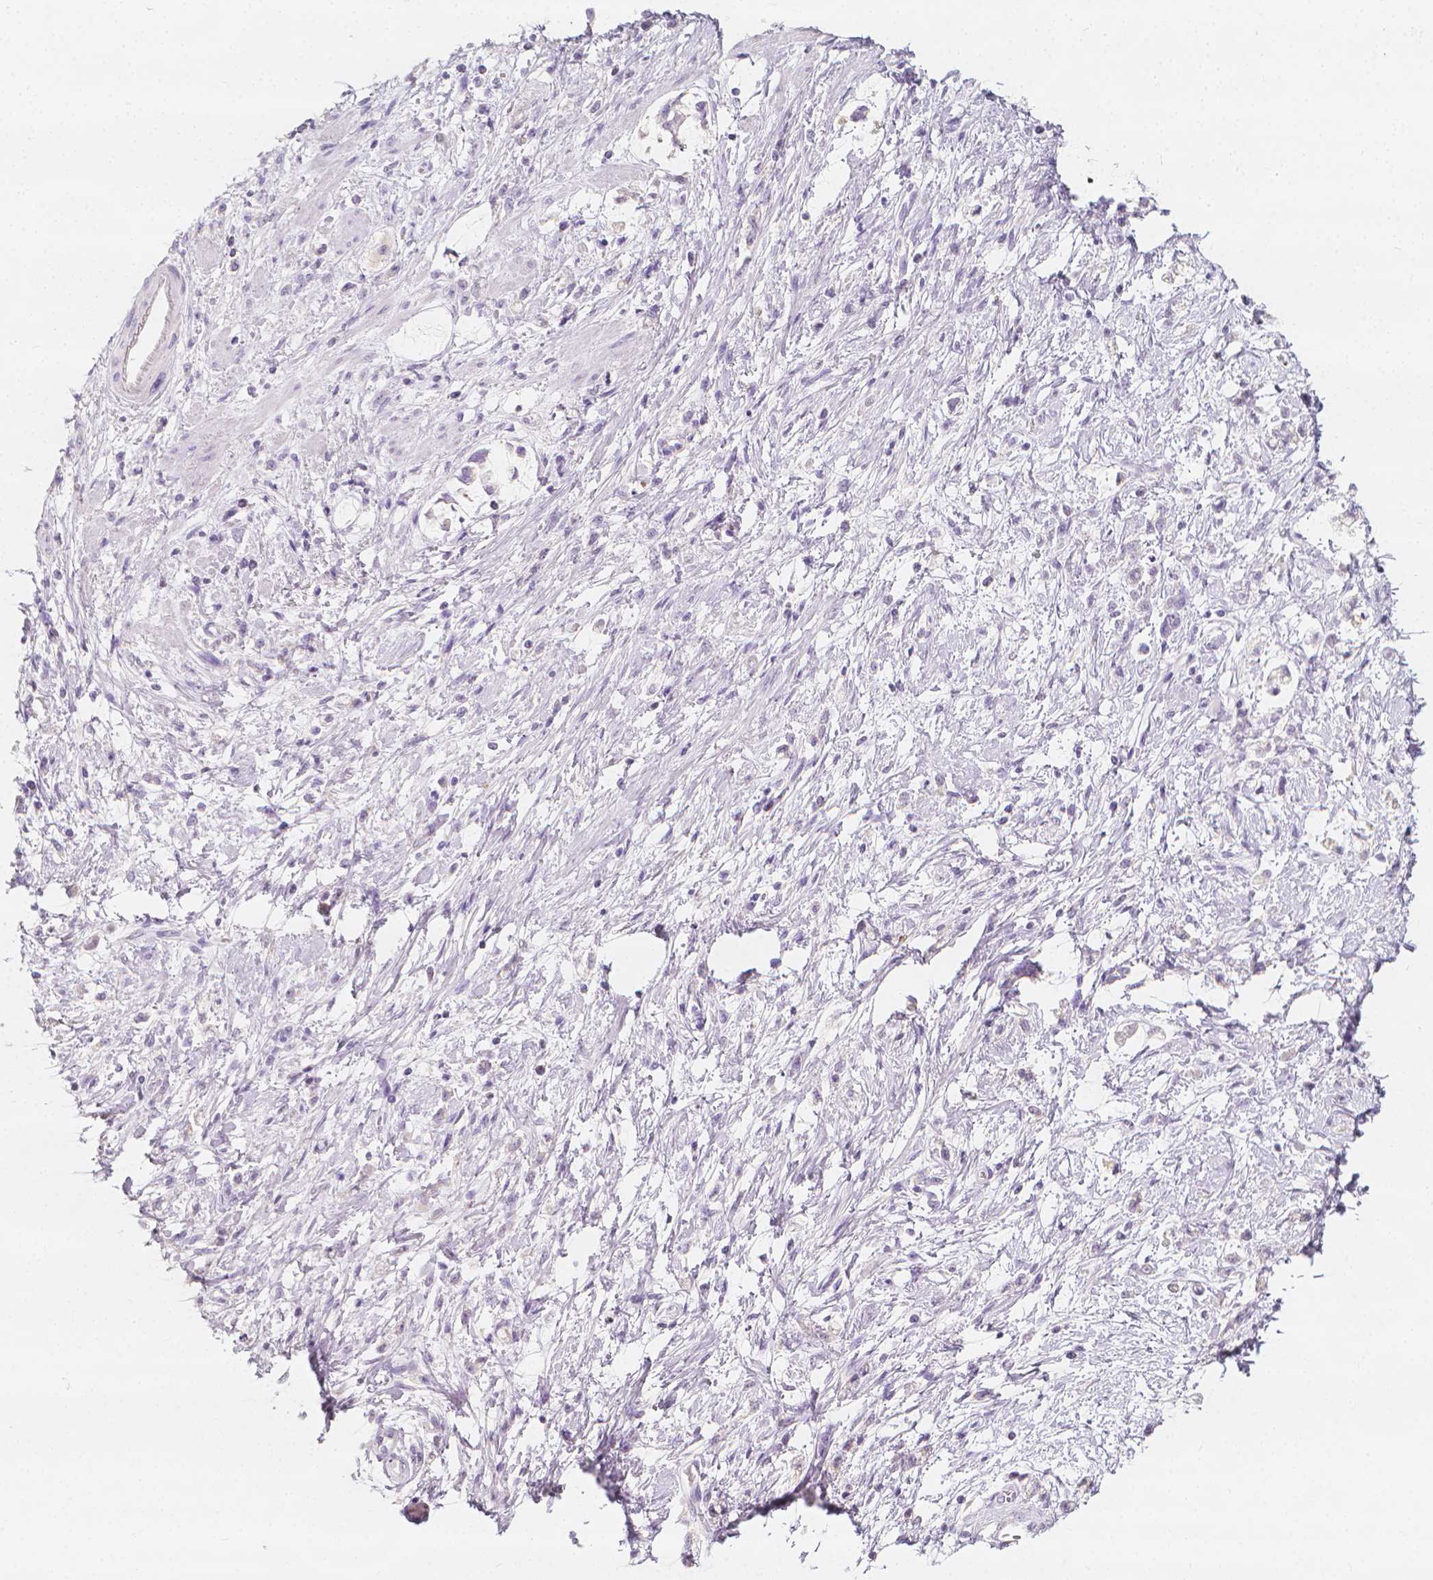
{"staining": {"intensity": "negative", "quantity": "none", "location": "none"}, "tissue": "stomach cancer", "cell_type": "Tumor cells", "image_type": "cancer", "snomed": [{"axis": "morphology", "description": "Adenocarcinoma, NOS"}, {"axis": "topography", "description": "Stomach"}], "caption": "An image of human adenocarcinoma (stomach) is negative for staining in tumor cells. (Stains: DAB (3,3'-diaminobenzidine) IHC with hematoxylin counter stain, Microscopy: brightfield microscopy at high magnification).", "gene": "RBFOX1", "patient": {"sex": "female", "age": 60}}